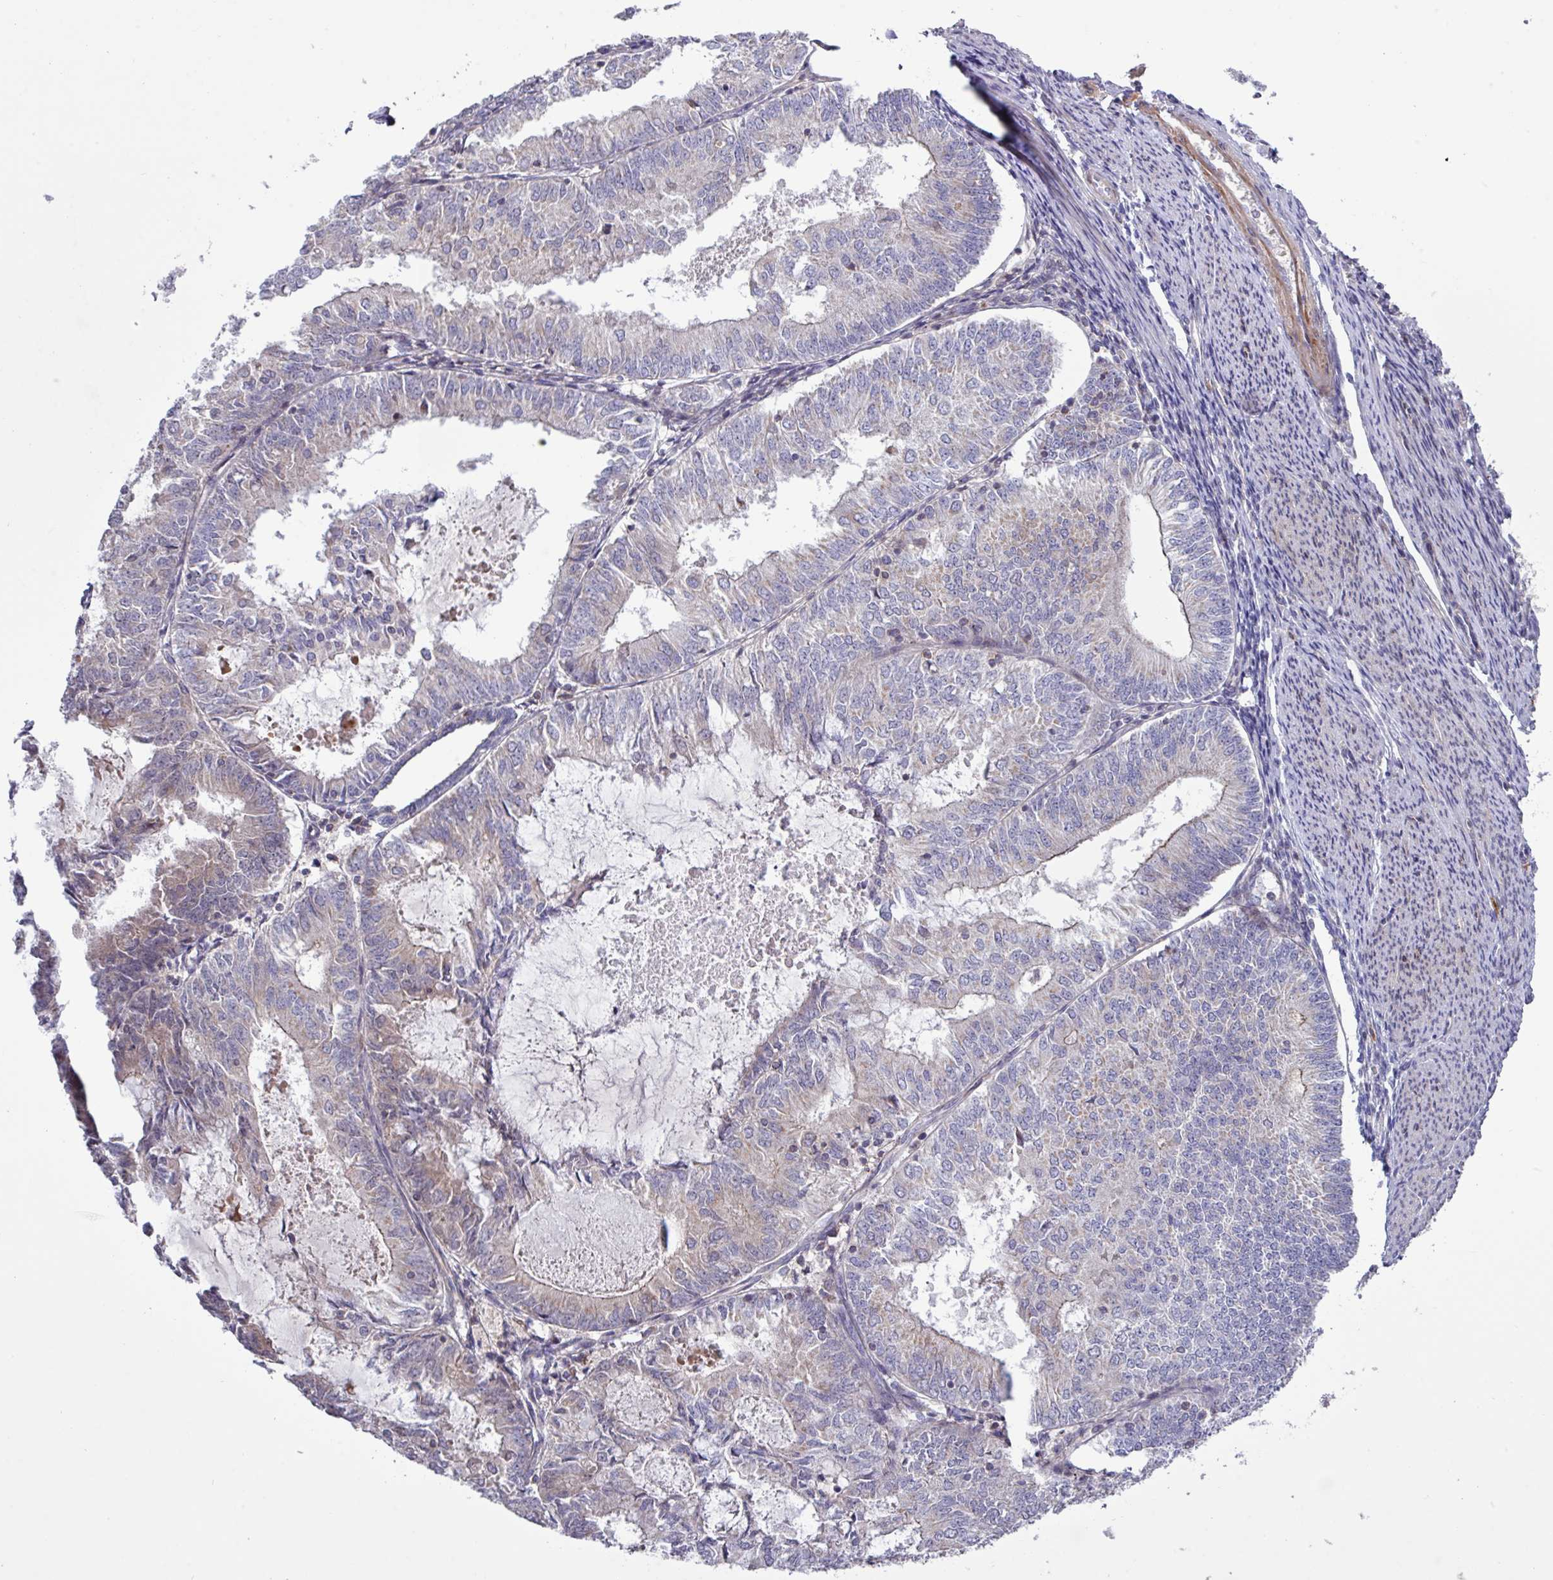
{"staining": {"intensity": "weak", "quantity": "<25%", "location": "cytoplasmic/membranous"}, "tissue": "endometrial cancer", "cell_type": "Tumor cells", "image_type": "cancer", "snomed": [{"axis": "morphology", "description": "Adenocarcinoma, NOS"}, {"axis": "topography", "description": "Endometrium"}], "caption": "Tumor cells show no significant protein expression in endometrial cancer (adenocarcinoma). (Brightfield microscopy of DAB (3,3'-diaminobenzidine) immunohistochemistry at high magnification).", "gene": "TNFSF12", "patient": {"sex": "female", "age": 57}}